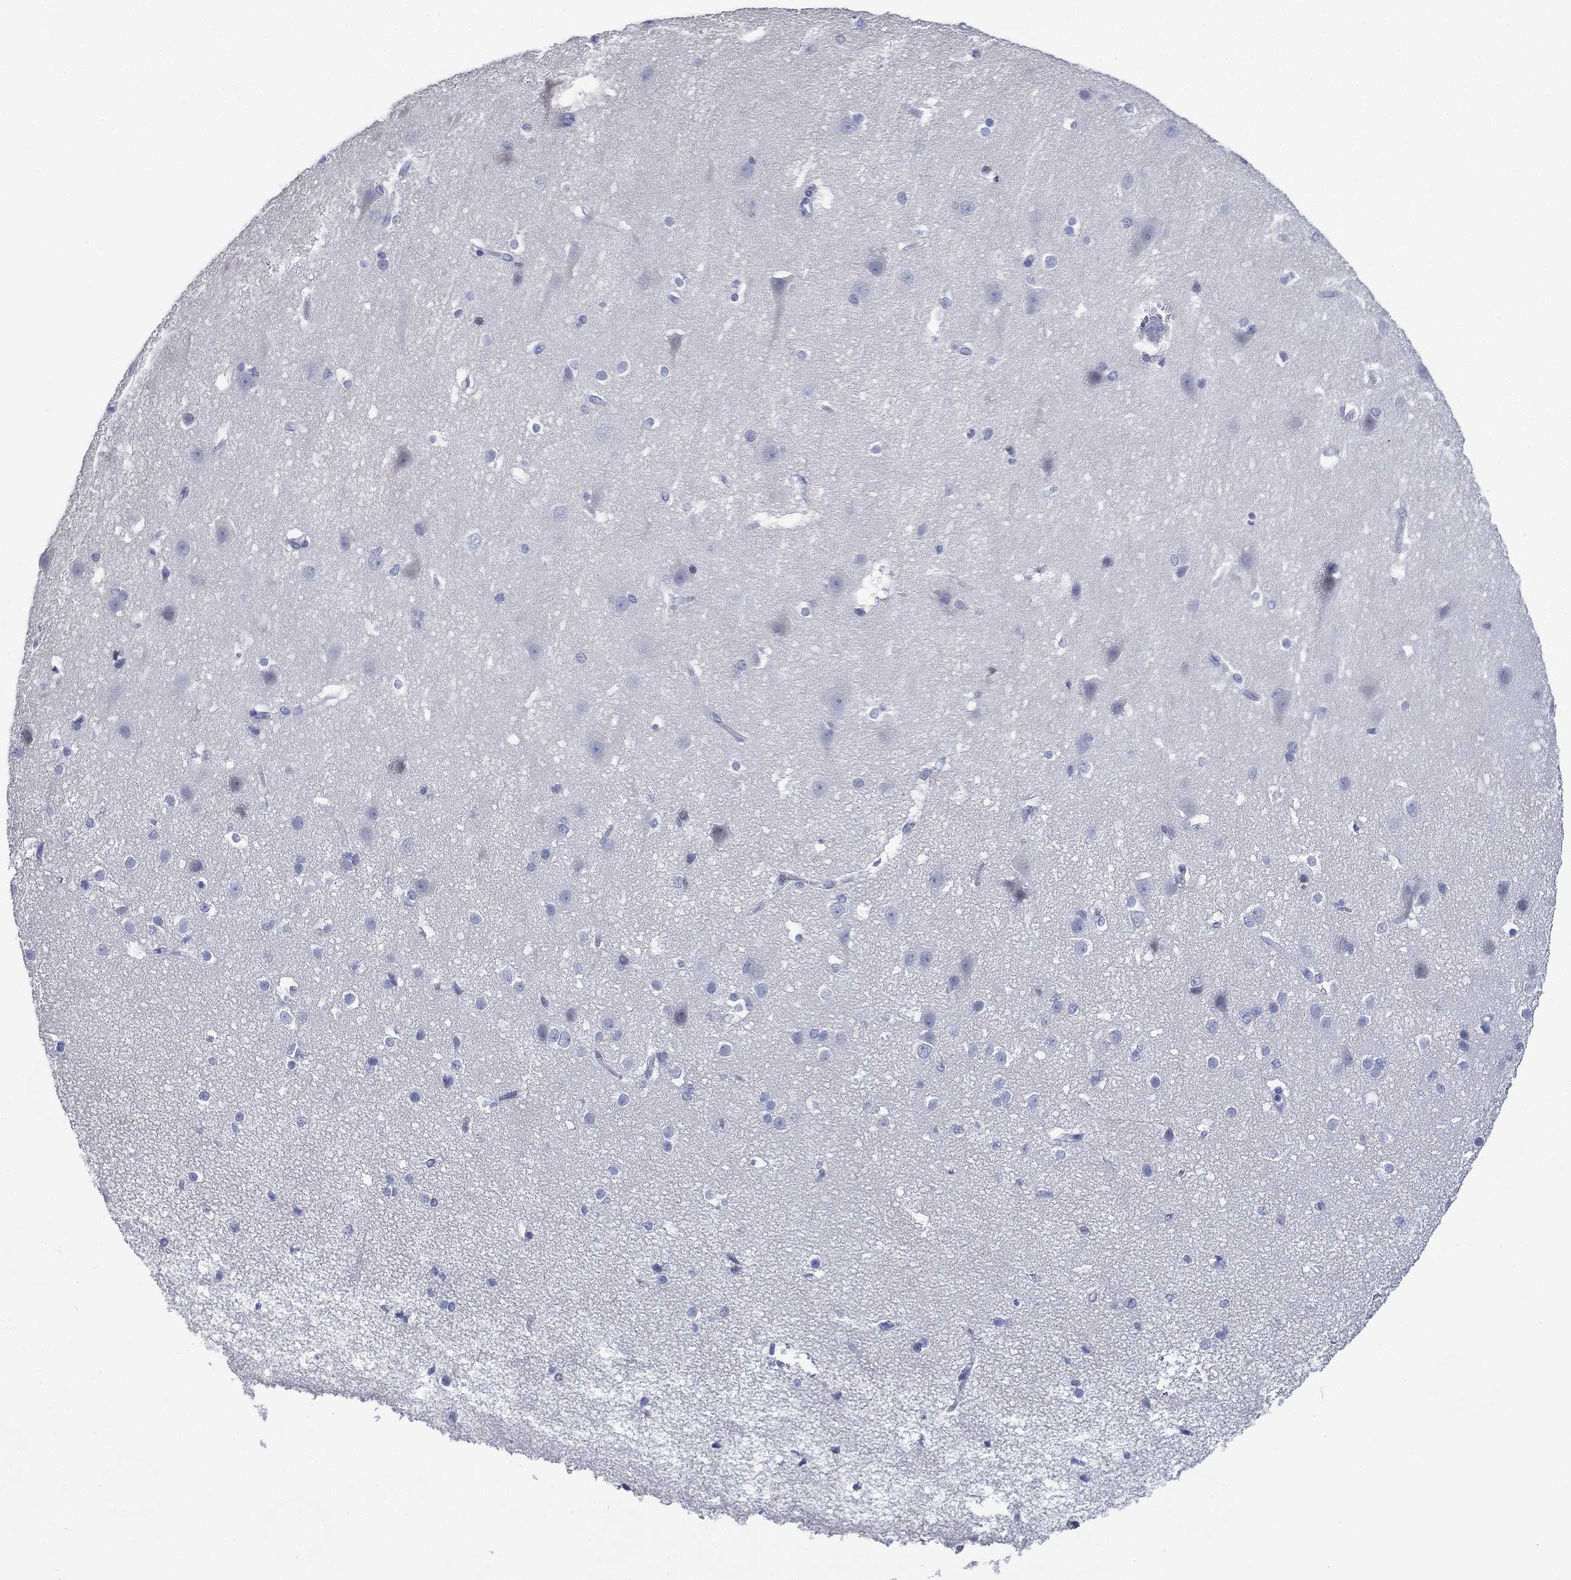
{"staining": {"intensity": "negative", "quantity": "none", "location": "none"}, "tissue": "cerebral cortex", "cell_type": "Endothelial cells", "image_type": "normal", "snomed": [{"axis": "morphology", "description": "Normal tissue, NOS"}, {"axis": "topography", "description": "Cerebral cortex"}], "caption": "Cerebral cortex stained for a protein using immunohistochemistry reveals no staining endothelial cells.", "gene": "TMEM247", "patient": {"sex": "male", "age": 37}}